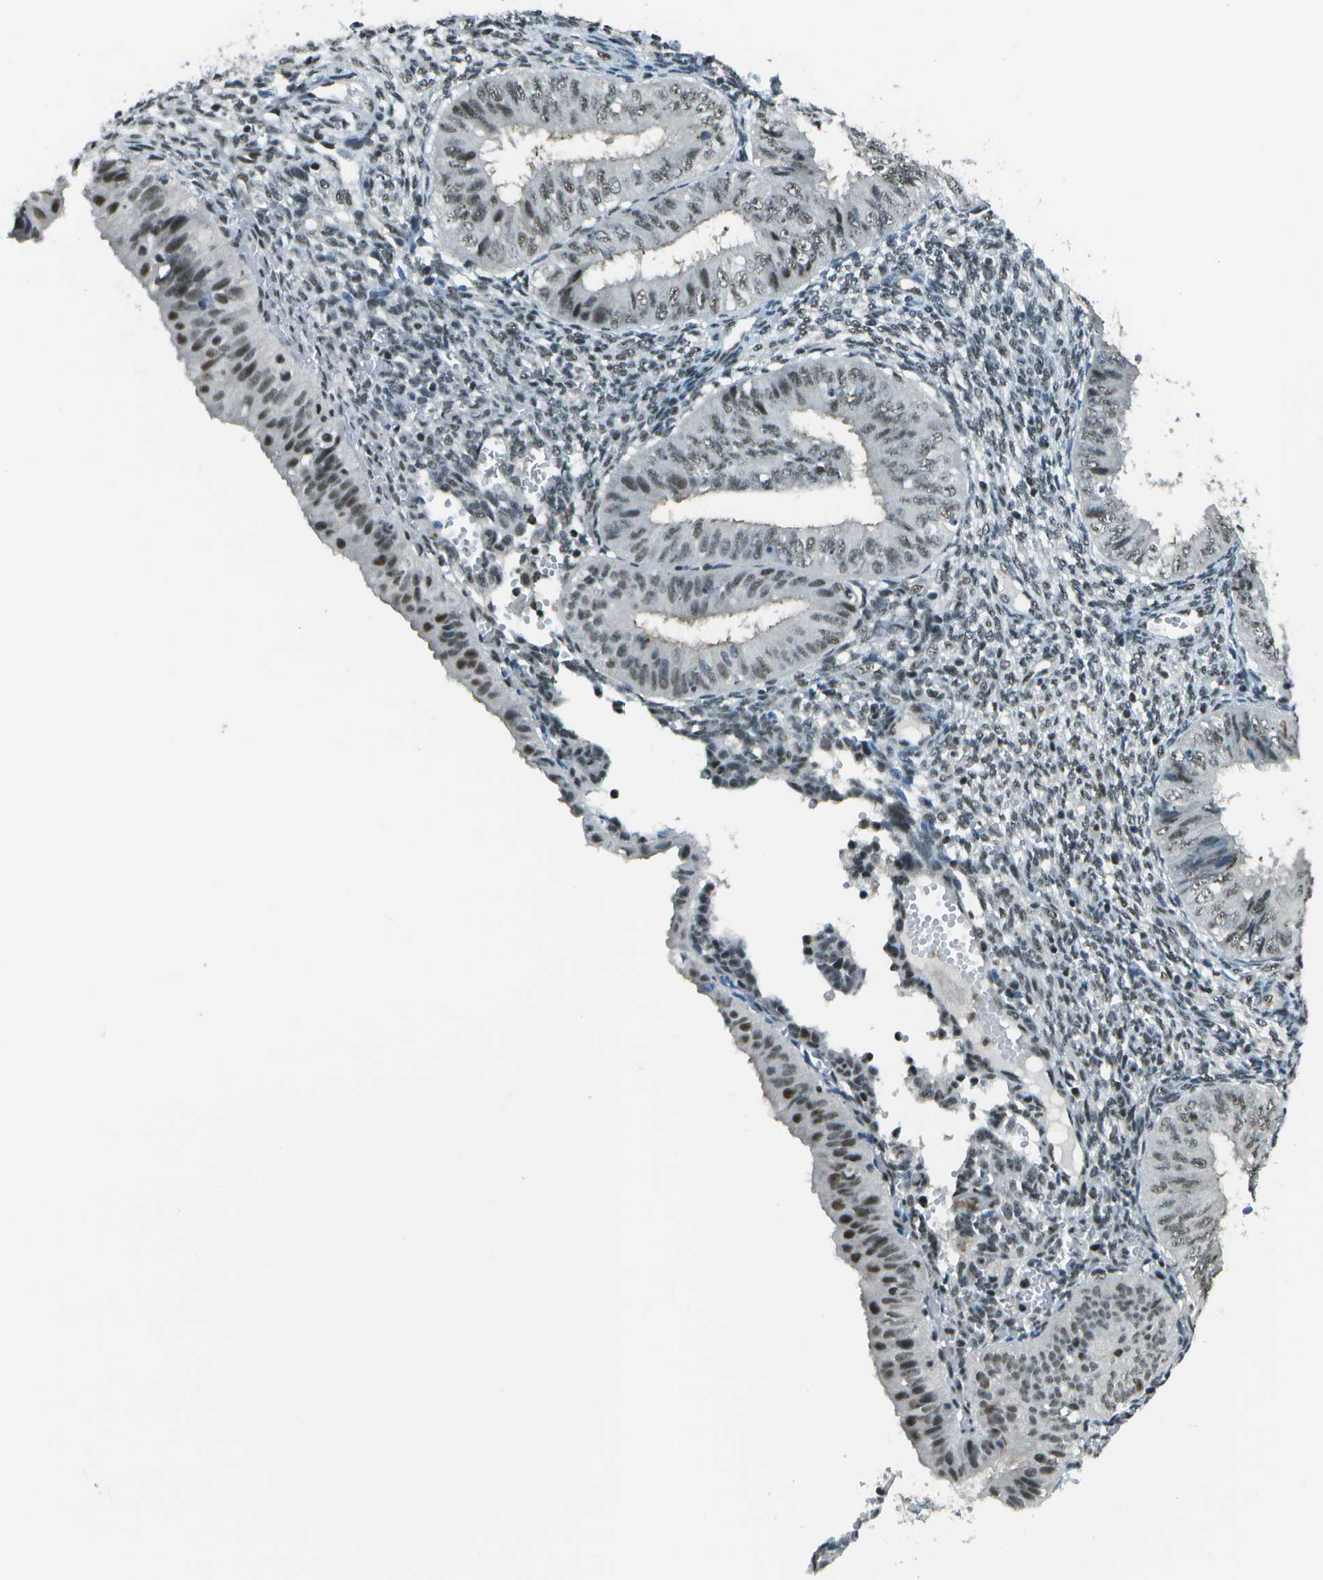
{"staining": {"intensity": "moderate", "quantity": ">75%", "location": "nuclear"}, "tissue": "endometrial cancer", "cell_type": "Tumor cells", "image_type": "cancer", "snomed": [{"axis": "morphology", "description": "Normal tissue, NOS"}, {"axis": "morphology", "description": "Adenocarcinoma, NOS"}, {"axis": "topography", "description": "Endometrium"}], "caption": "DAB (3,3'-diaminobenzidine) immunohistochemical staining of endometrial adenocarcinoma exhibits moderate nuclear protein positivity in approximately >75% of tumor cells. (Brightfield microscopy of DAB IHC at high magnification).", "gene": "DEPDC1", "patient": {"sex": "female", "age": 53}}